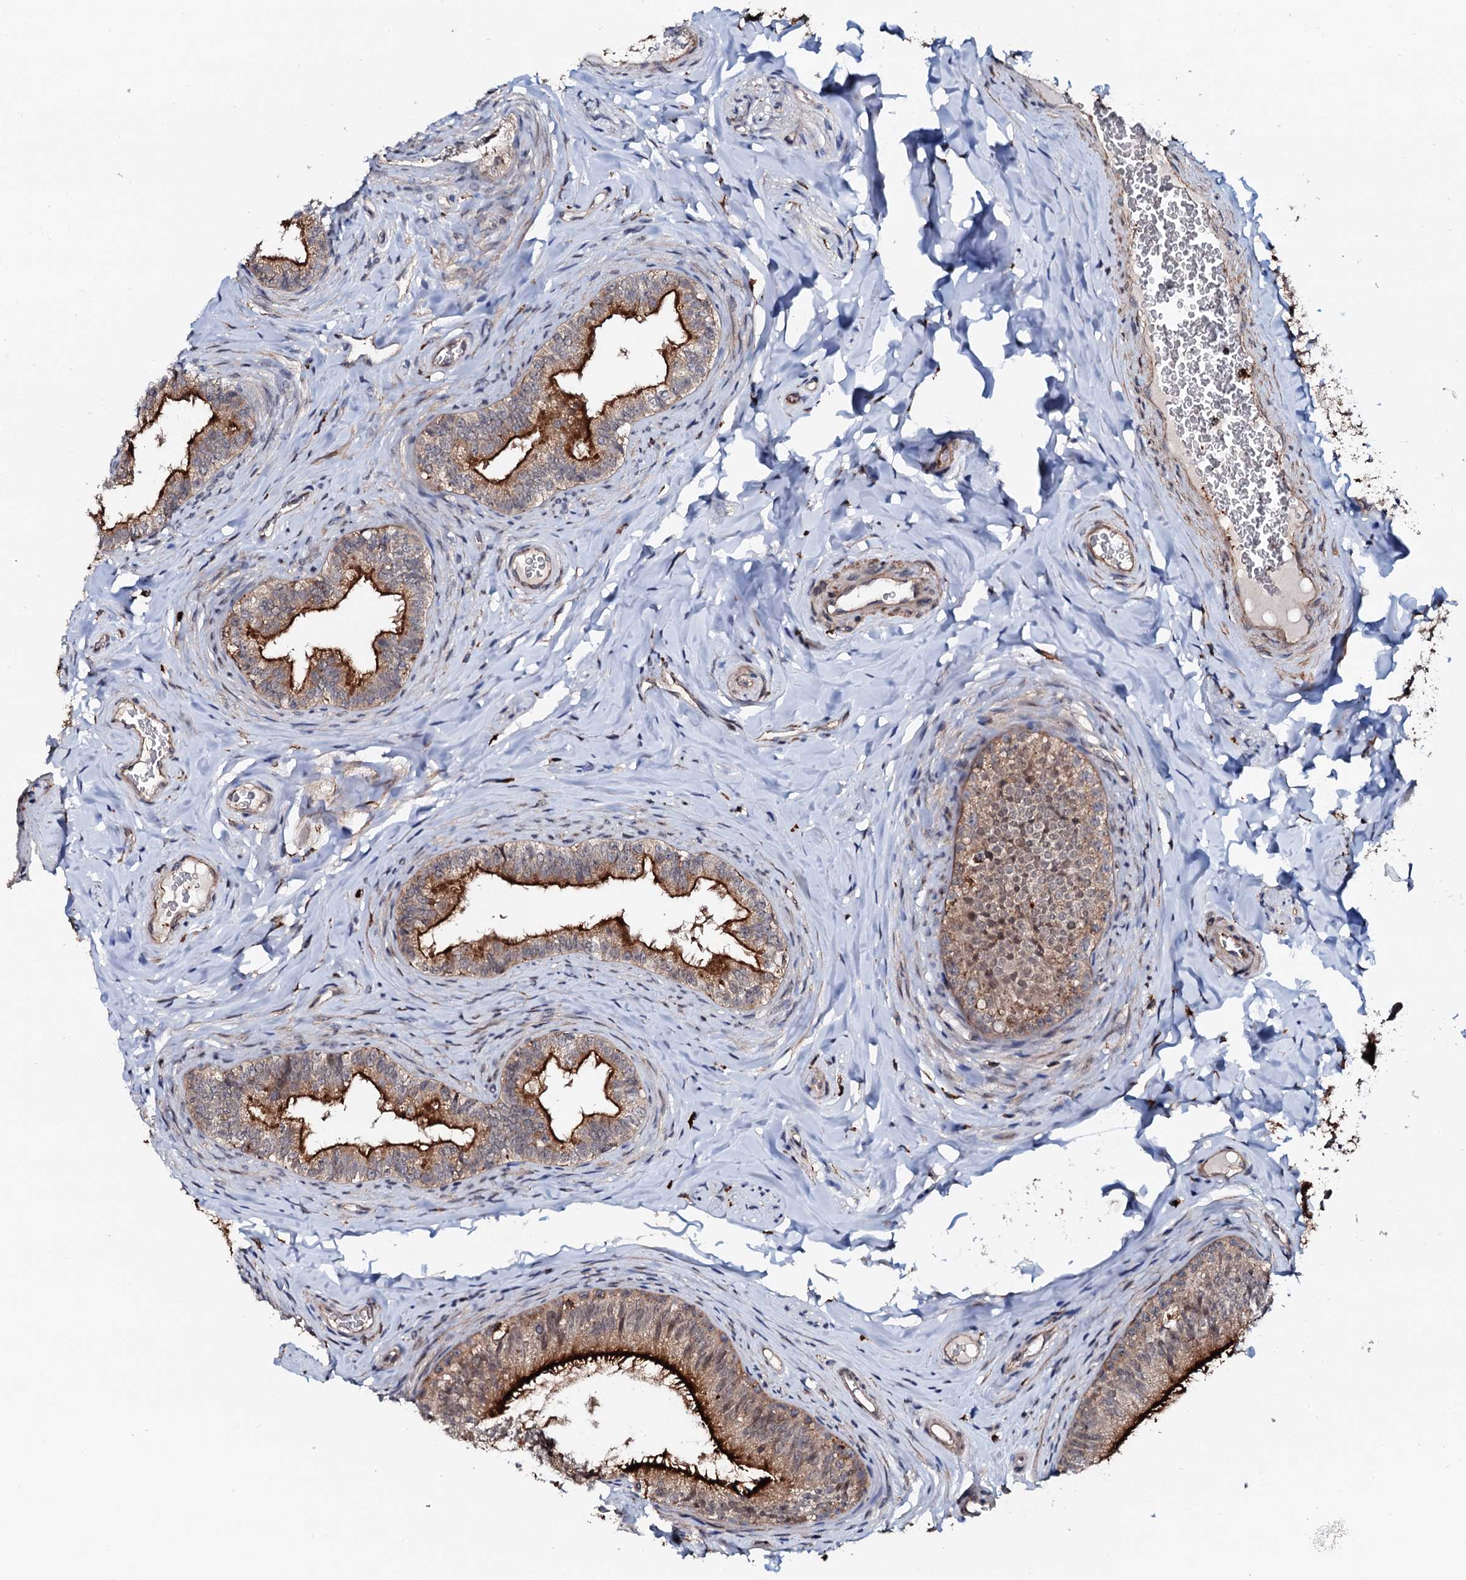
{"staining": {"intensity": "strong", "quantity": "25%-75%", "location": "cytoplasmic/membranous"}, "tissue": "epididymis", "cell_type": "Glandular cells", "image_type": "normal", "snomed": [{"axis": "morphology", "description": "Normal tissue, NOS"}, {"axis": "topography", "description": "Epididymis"}], "caption": "The micrograph displays staining of unremarkable epididymis, revealing strong cytoplasmic/membranous protein positivity (brown color) within glandular cells.", "gene": "VAMP8", "patient": {"sex": "male", "age": 34}}